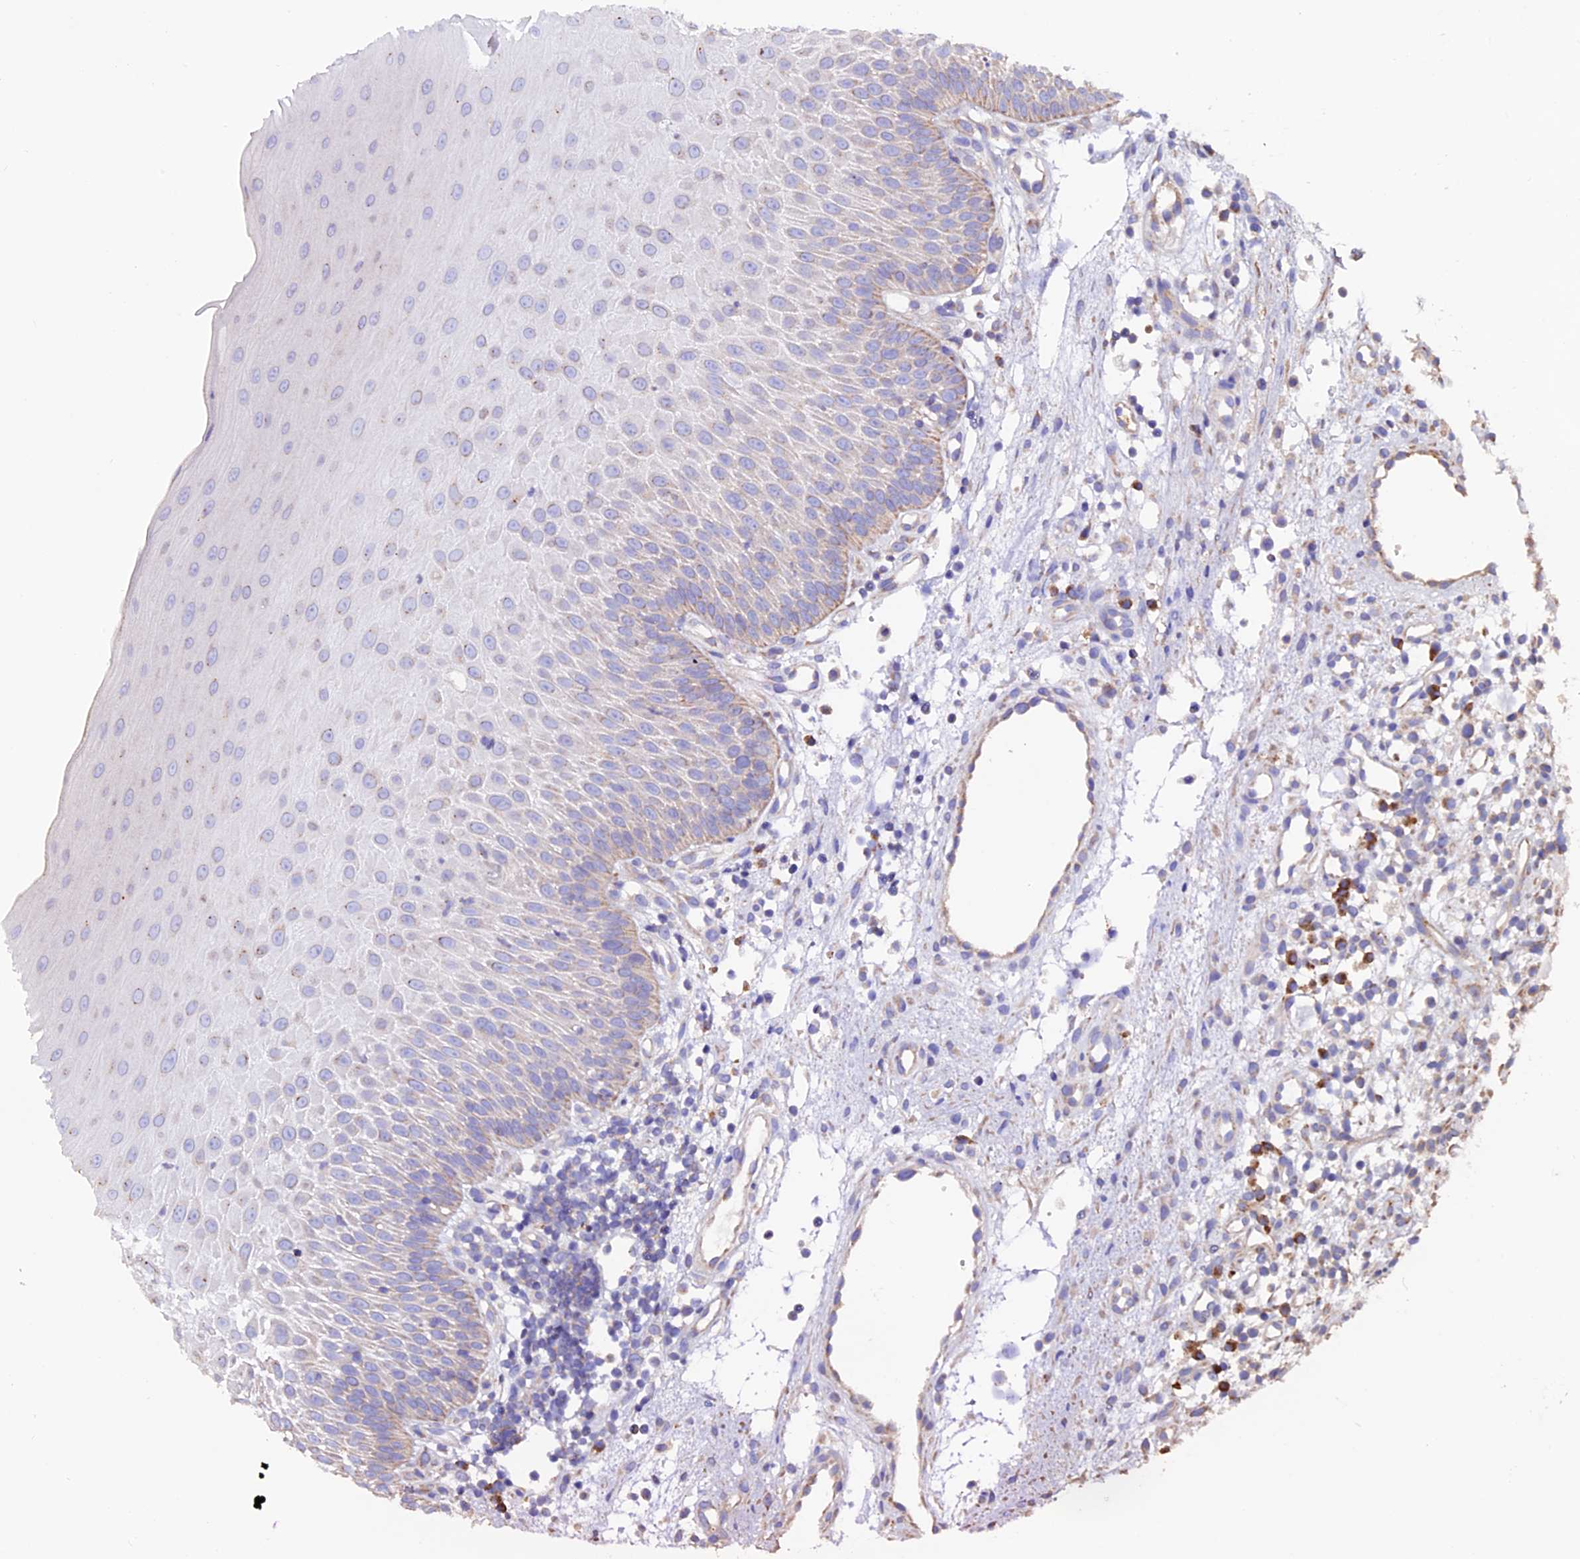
{"staining": {"intensity": "weak", "quantity": "25%-75%", "location": "cytoplasmic/membranous"}, "tissue": "oral mucosa", "cell_type": "Squamous epithelial cells", "image_type": "normal", "snomed": [{"axis": "morphology", "description": "Normal tissue, NOS"}, {"axis": "topography", "description": "Oral tissue"}], "caption": "Weak cytoplasmic/membranous positivity for a protein is seen in about 25%-75% of squamous epithelial cells of normal oral mucosa using immunohistochemistry (IHC).", "gene": "COMTD1", "patient": {"sex": "female", "age": 13}}